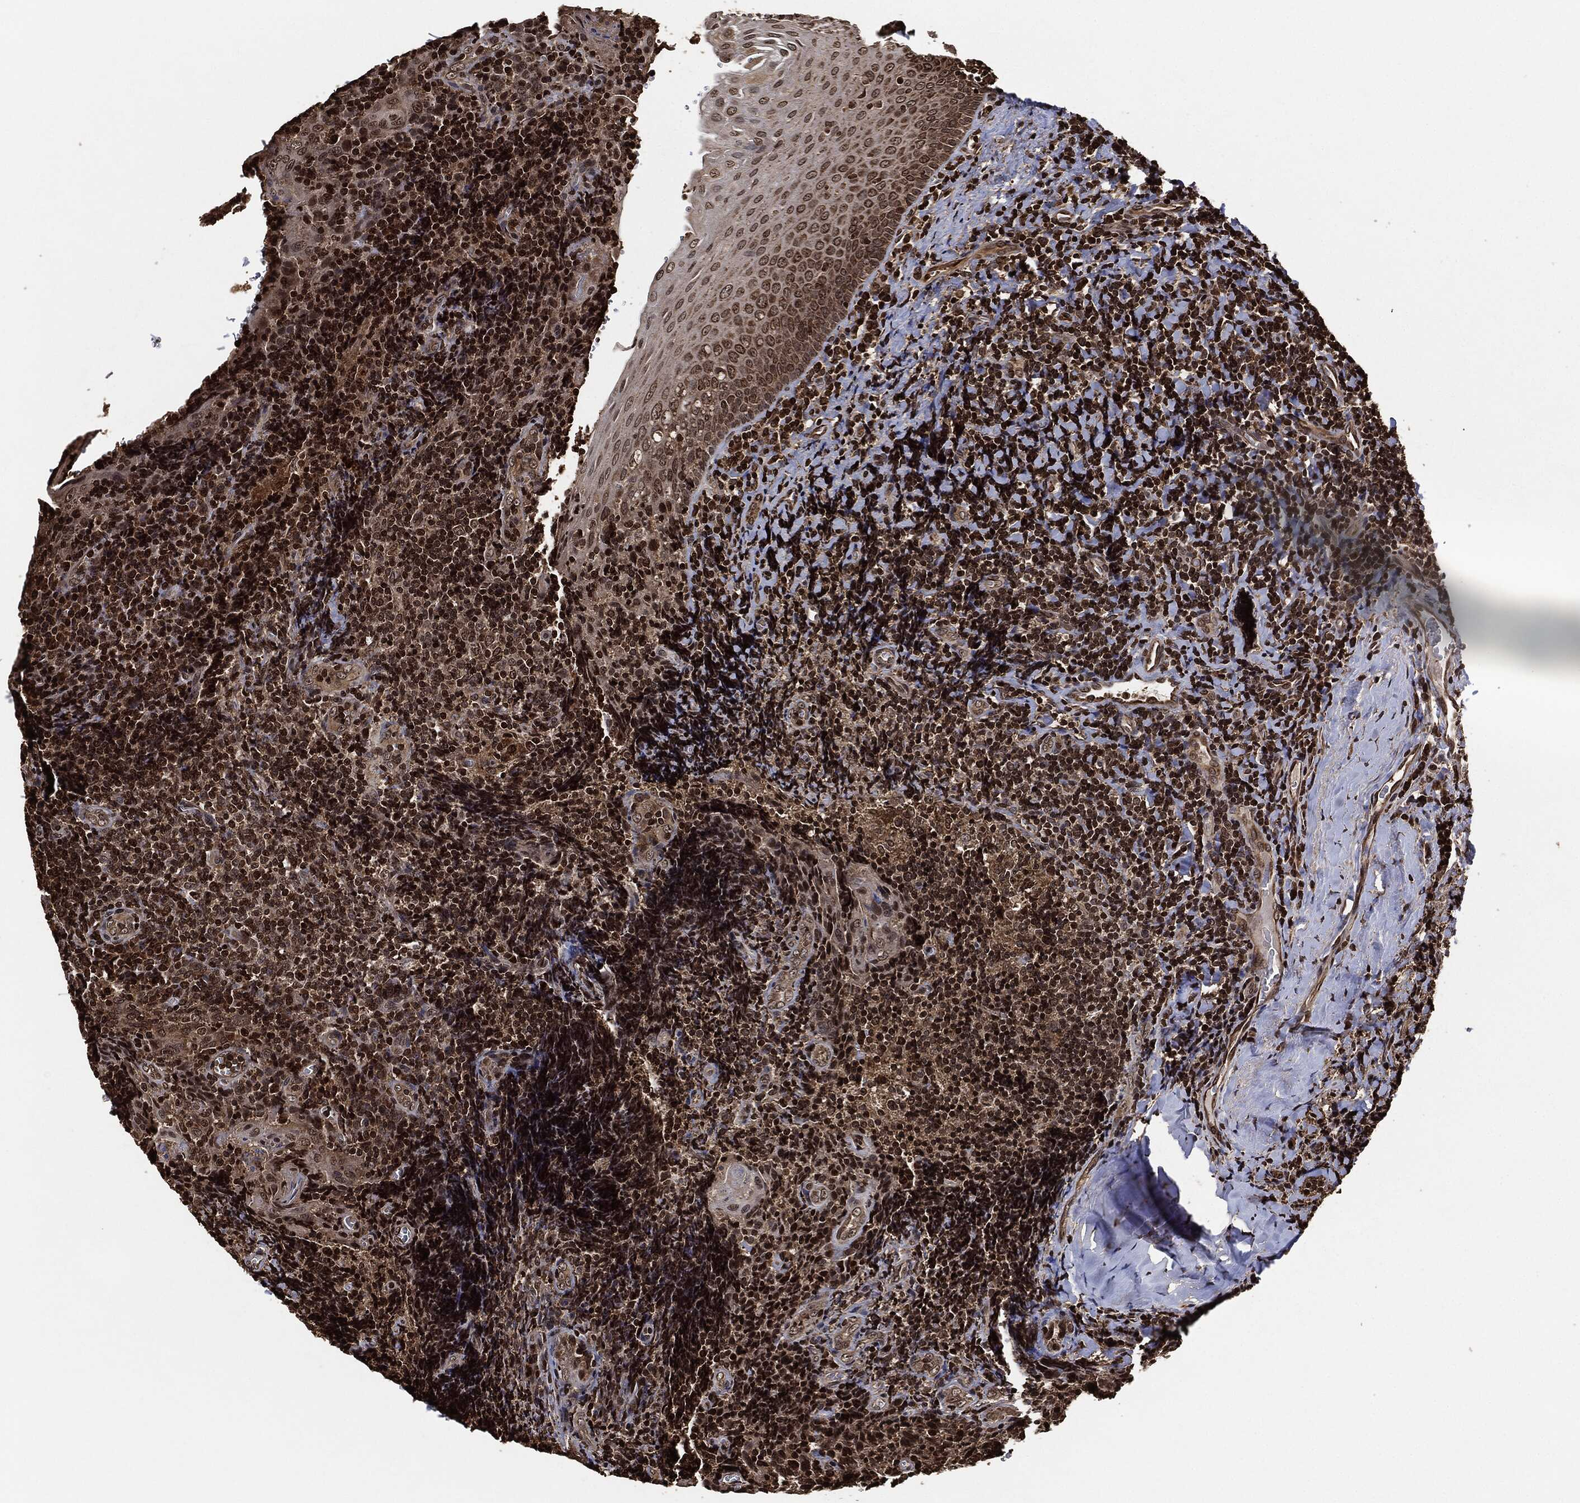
{"staining": {"intensity": "moderate", "quantity": ">75%", "location": "cytoplasmic/membranous"}, "tissue": "tonsil", "cell_type": "Germinal center cells", "image_type": "normal", "snomed": [{"axis": "morphology", "description": "Normal tissue, NOS"}, {"axis": "morphology", "description": "Inflammation, NOS"}, {"axis": "topography", "description": "Tonsil"}], "caption": "Tonsil was stained to show a protein in brown. There is medium levels of moderate cytoplasmic/membranous staining in approximately >75% of germinal center cells. The protein is stained brown, and the nuclei are stained in blue (DAB (3,3'-diaminobenzidine) IHC with brightfield microscopy, high magnification).", "gene": "PDK1", "patient": {"sex": "female", "age": 31}}